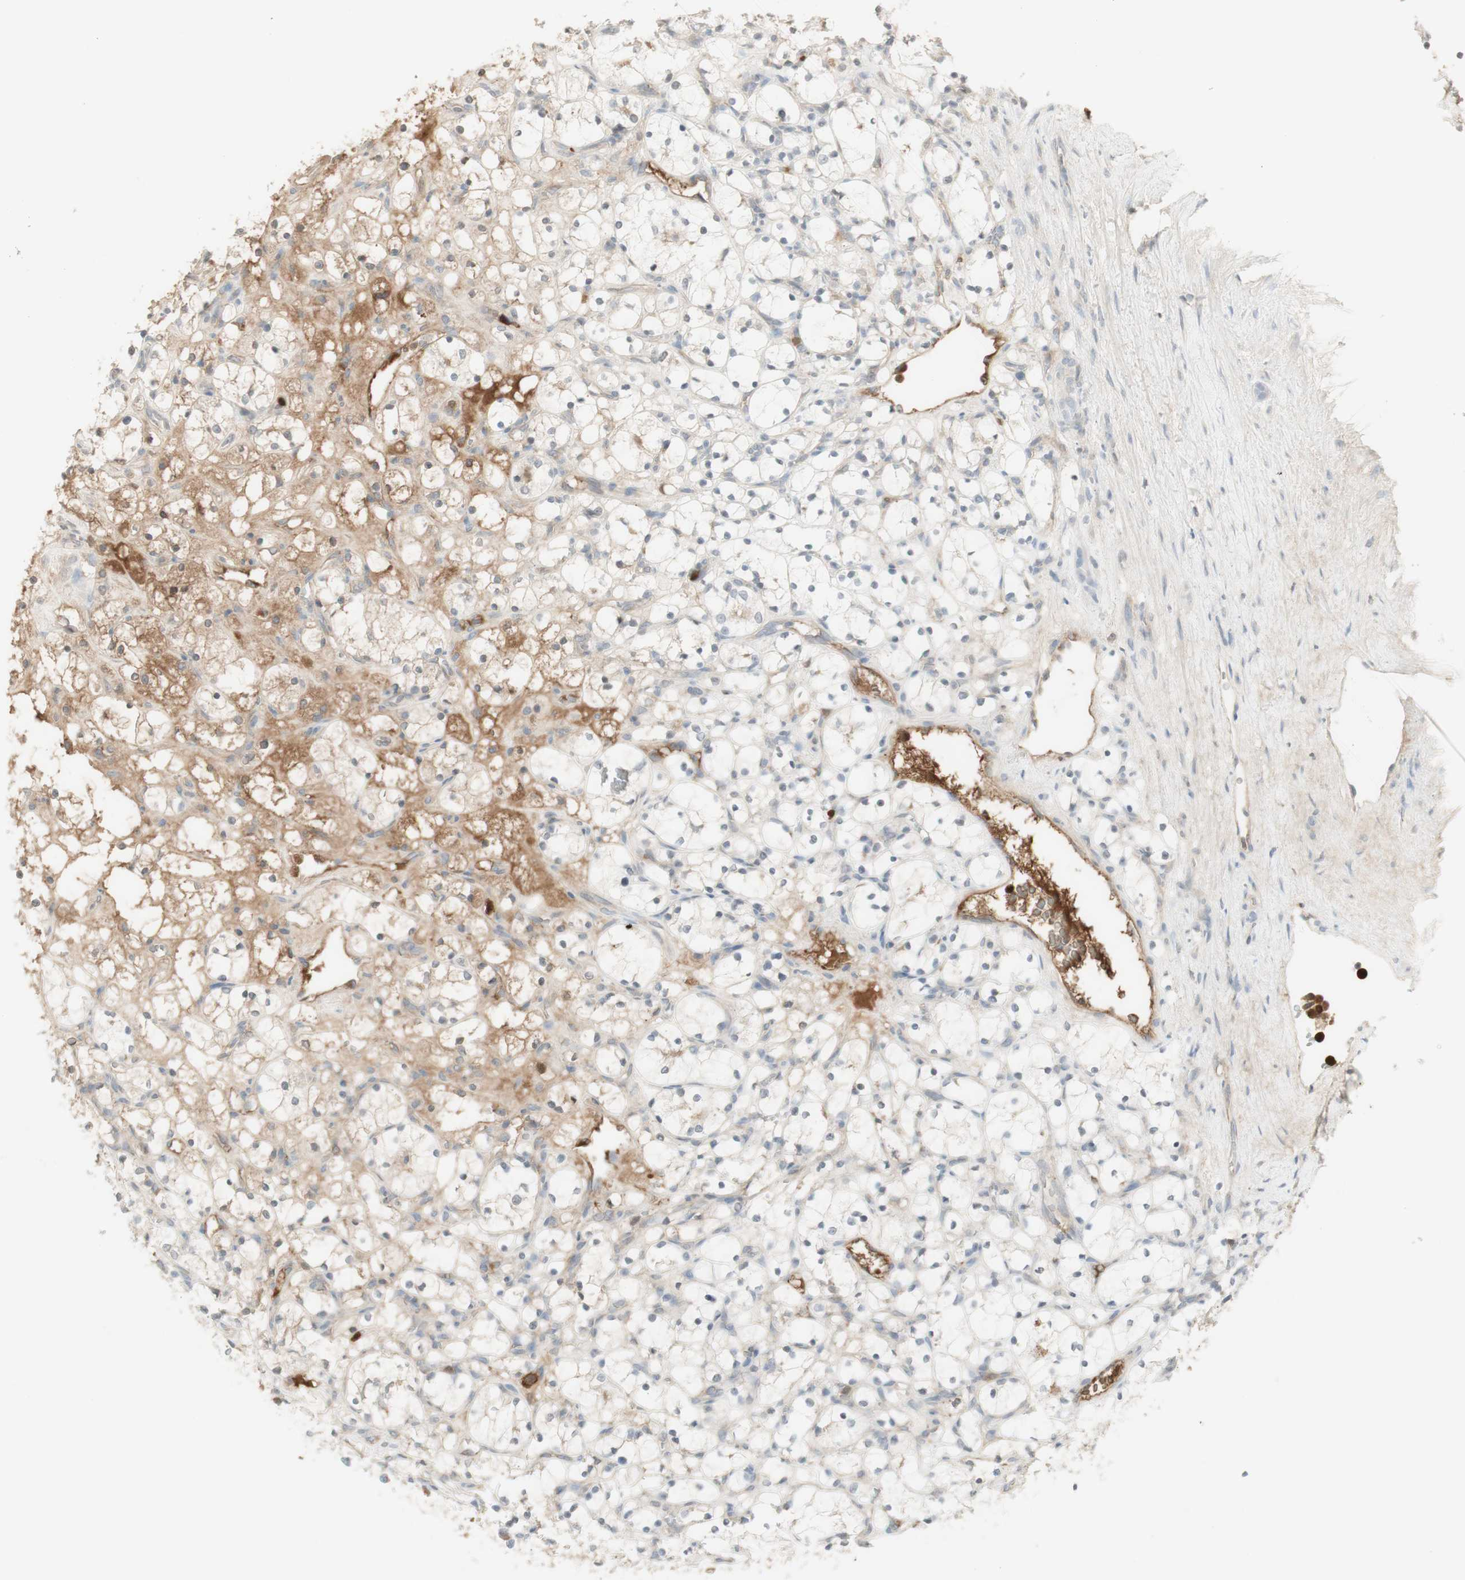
{"staining": {"intensity": "weak", "quantity": "<25%", "location": "cytoplasmic/membranous"}, "tissue": "renal cancer", "cell_type": "Tumor cells", "image_type": "cancer", "snomed": [{"axis": "morphology", "description": "Adenocarcinoma, NOS"}, {"axis": "topography", "description": "Kidney"}], "caption": "Tumor cells show no significant staining in adenocarcinoma (renal). (Immunohistochemistry (ihc), brightfield microscopy, high magnification).", "gene": "NID1", "patient": {"sex": "female", "age": 69}}